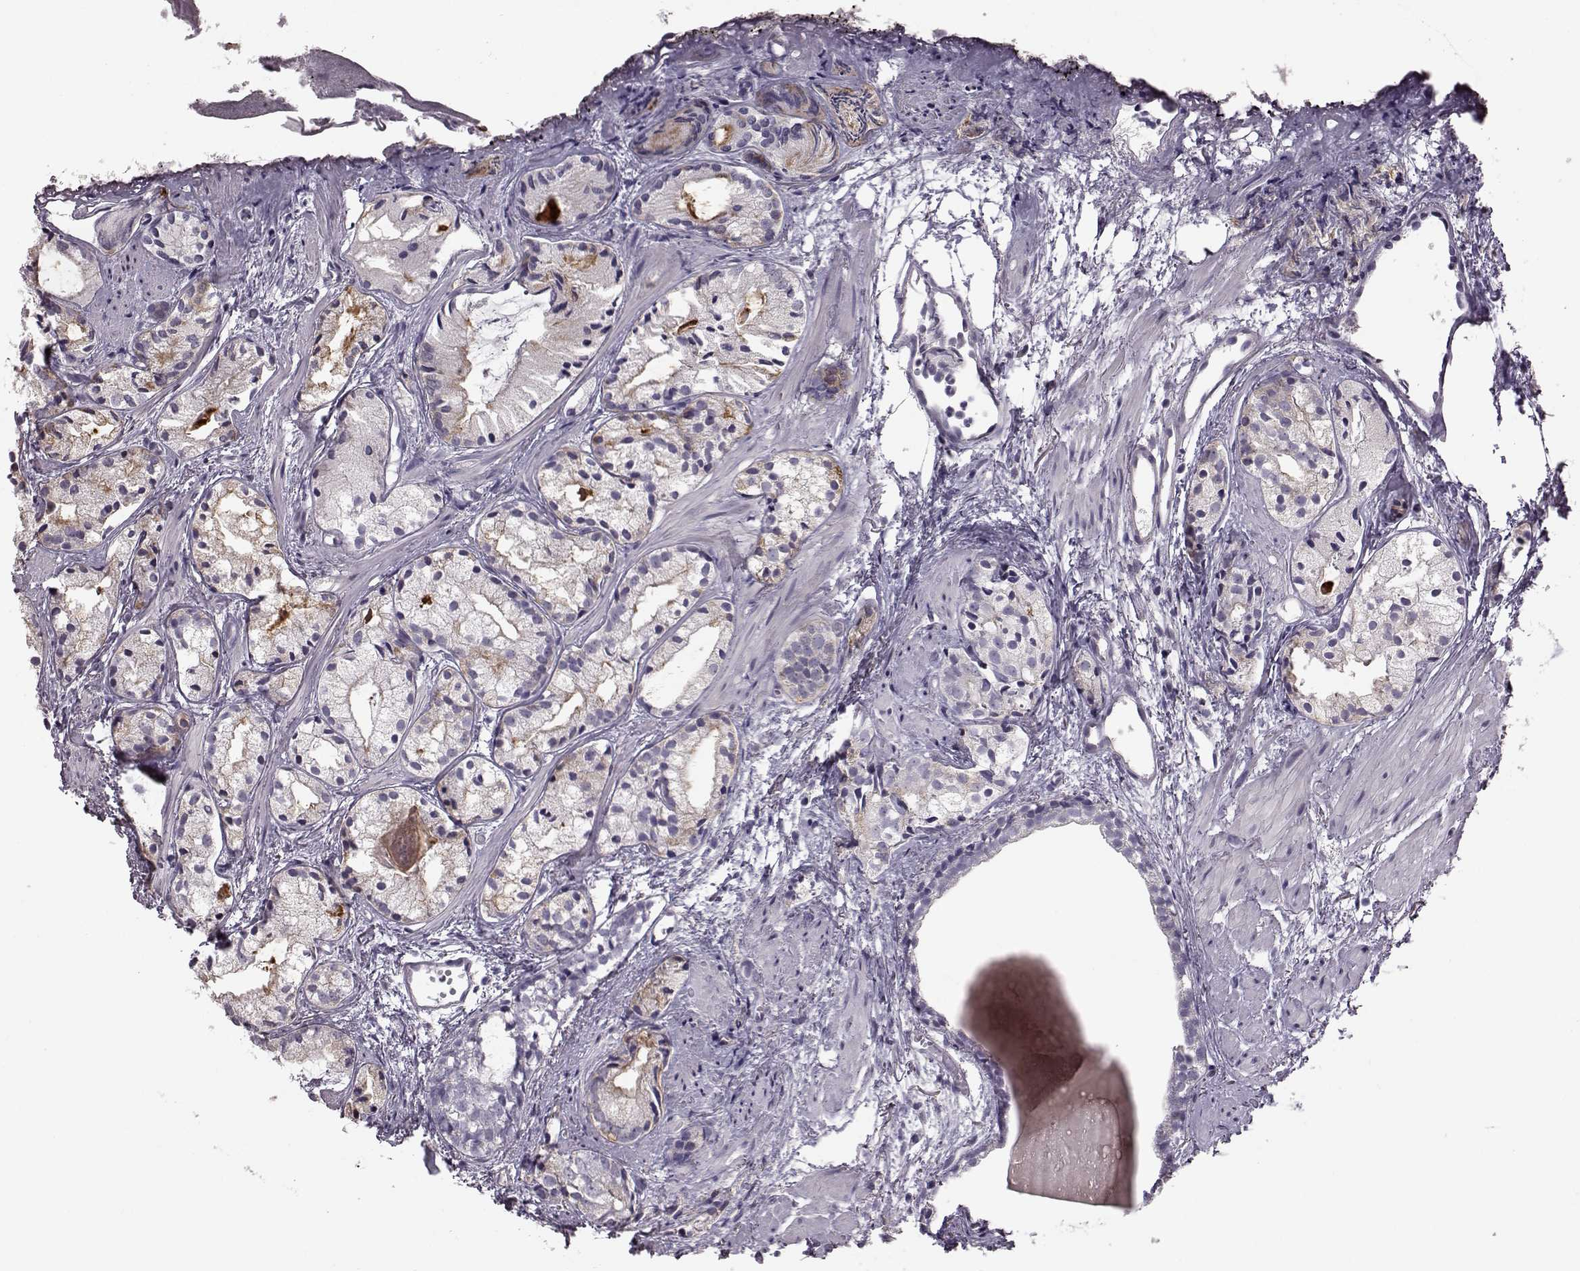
{"staining": {"intensity": "negative", "quantity": "none", "location": "none"}, "tissue": "prostate cancer", "cell_type": "Tumor cells", "image_type": "cancer", "snomed": [{"axis": "morphology", "description": "Adenocarcinoma, High grade"}, {"axis": "topography", "description": "Prostate"}], "caption": "Immunohistochemistry of human adenocarcinoma (high-grade) (prostate) shows no positivity in tumor cells.", "gene": "TCHHL1", "patient": {"sex": "male", "age": 85}}